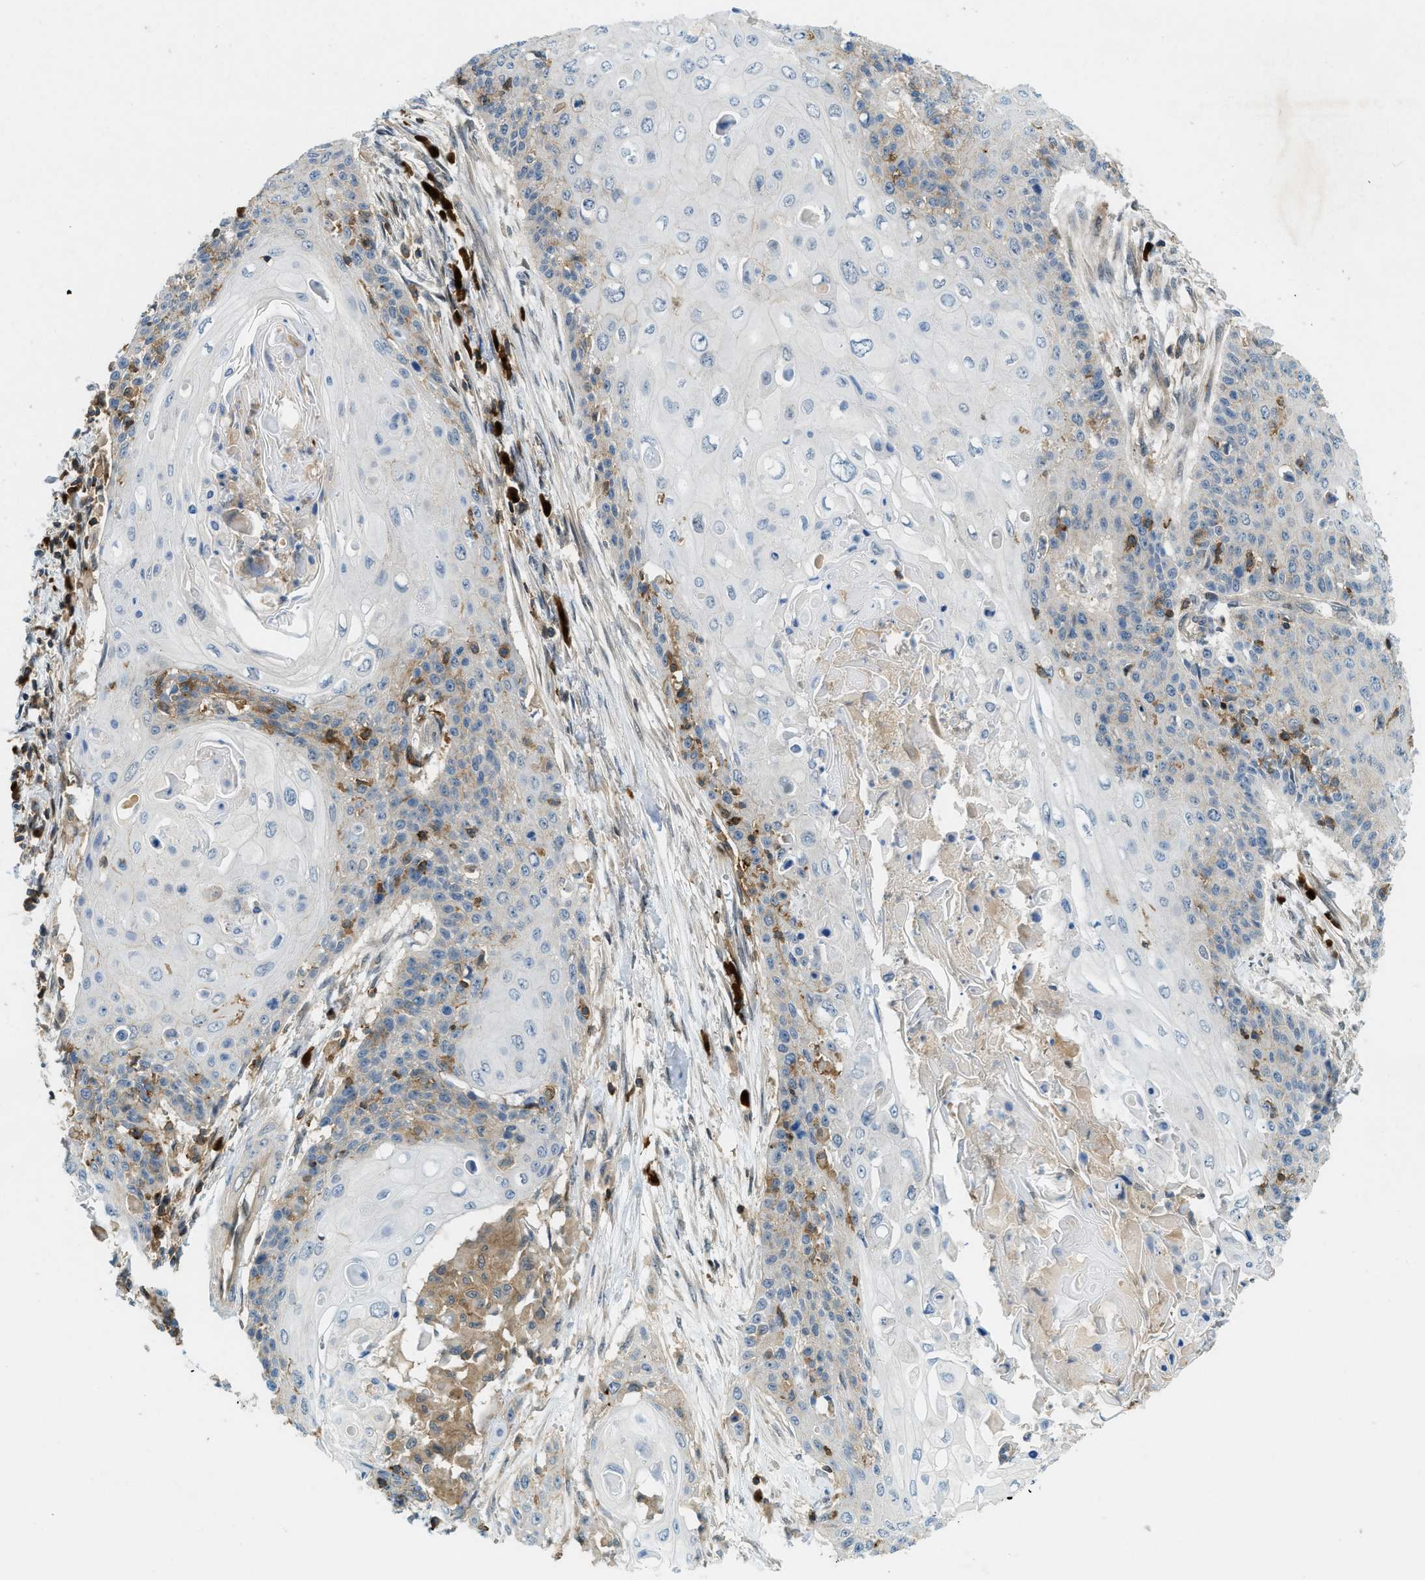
{"staining": {"intensity": "moderate", "quantity": "<25%", "location": "cytoplasmic/membranous"}, "tissue": "cervical cancer", "cell_type": "Tumor cells", "image_type": "cancer", "snomed": [{"axis": "morphology", "description": "Squamous cell carcinoma, NOS"}, {"axis": "topography", "description": "Cervix"}], "caption": "IHC image of human cervical squamous cell carcinoma stained for a protein (brown), which shows low levels of moderate cytoplasmic/membranous staining in approximately <25% of tumor cells.", "gene": "GMPPB", "patient": {"sex": "female", "age": 39}}